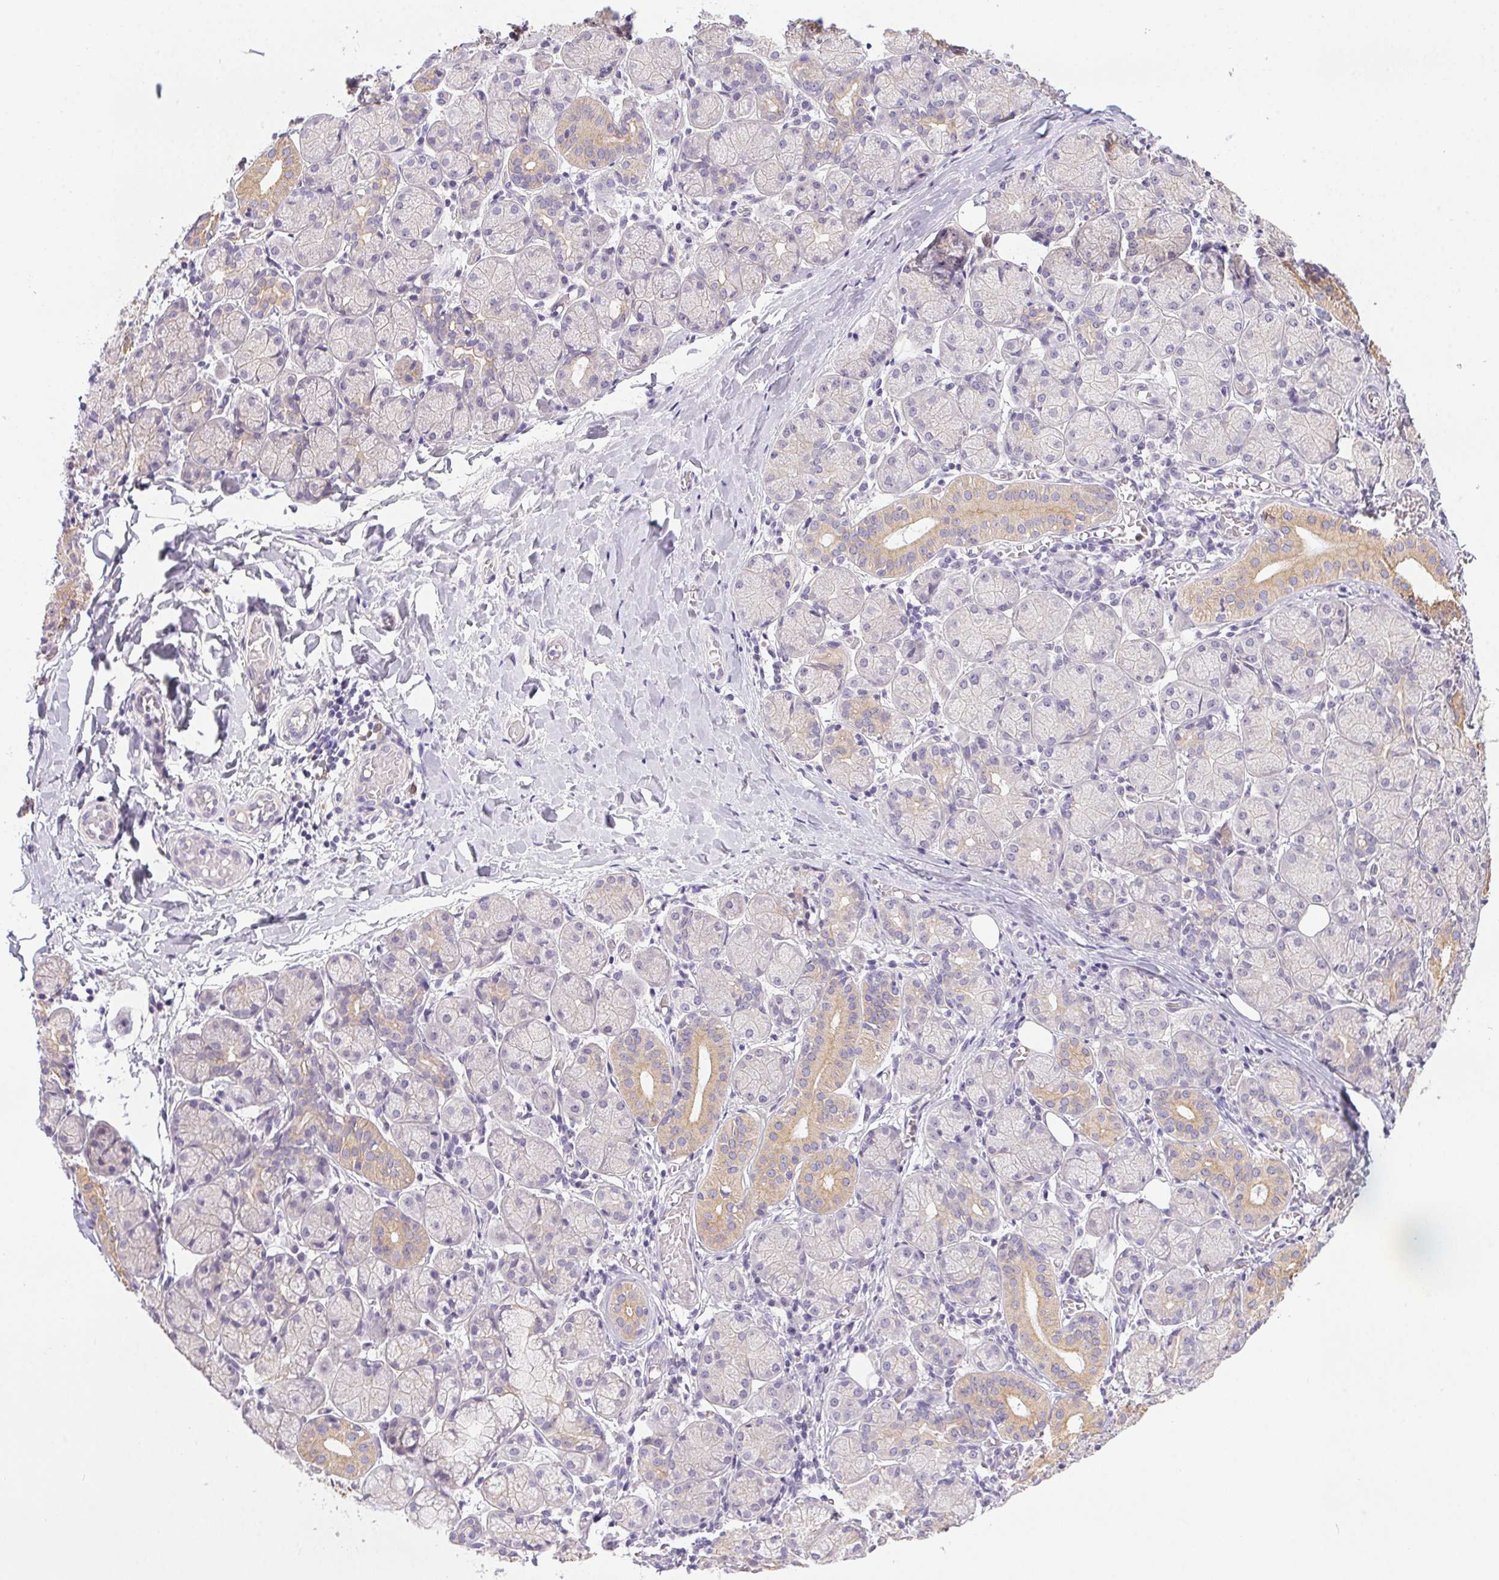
{"staining": {"intensity": "weak", "quantity": "25%-75%", "location": "cytoplasmic/membranous"}, "tissue": "salivary gland", "cell_type": "Glandular cells", "image_type": "normal", "snomed": [{"axis": "morphology", "description": "Normal tissue, NOS"}, {"axis": "topography", "description": "Salivary gland"}, {"axis": "topography", "description": "Peripheral nerve tissue"}], "caption": "Protein staining reveals weak cytoplasmic/membranous expression in approximately 25%-75% of glandular cells in normal salivary gland.", "gene": "SLC17A7", "patient": {"sex": "female", "age": 24}}